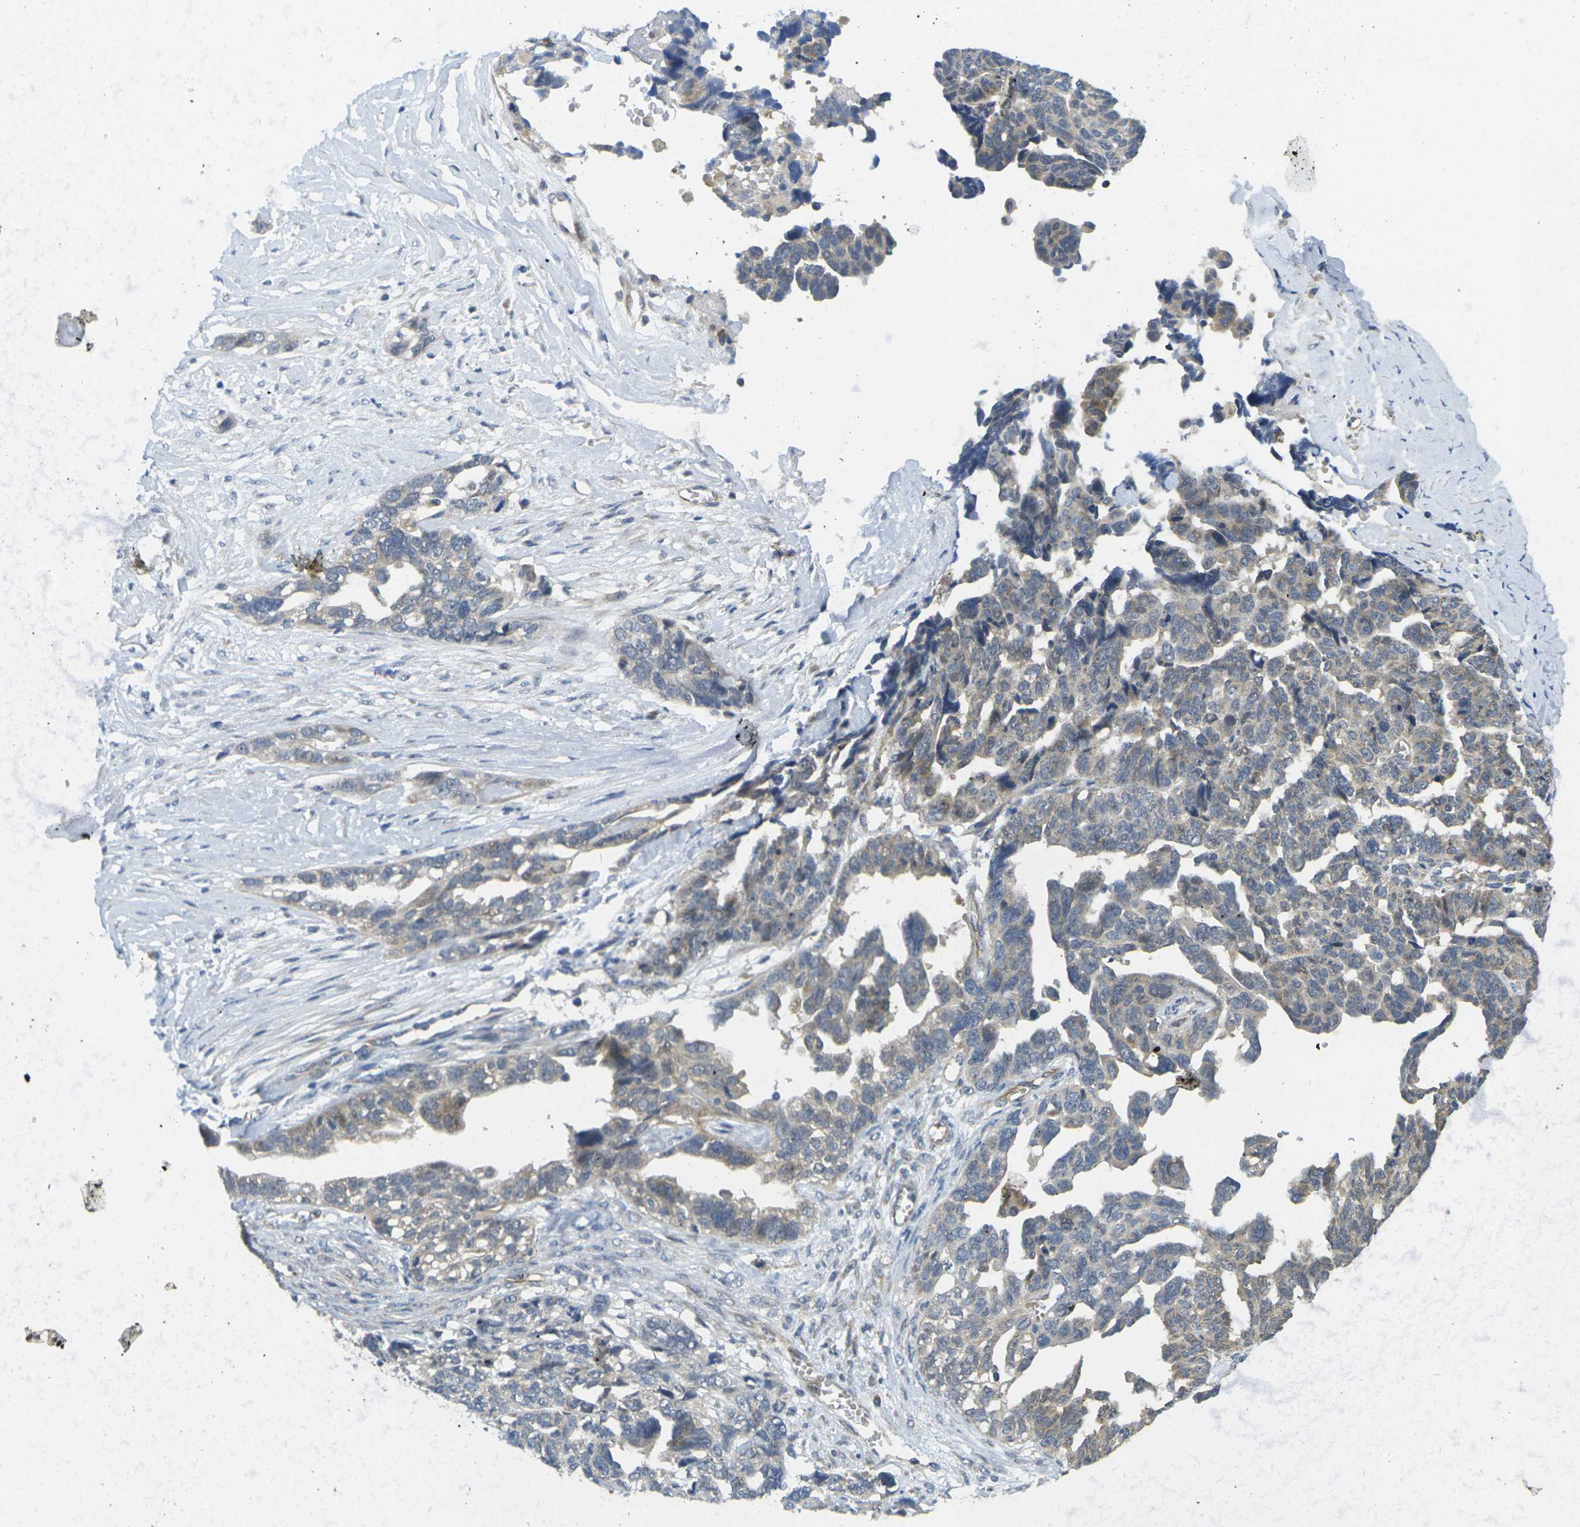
{"staining": {"intensity": "weak", "quantity": "25%-75%", "location": "cytoplasmic/membranous"}, "tissue": "ovarian cancer", "cell_type": "Tumor cells", "image_type": "cancer", "snomed": [{"axis": "morphology", "description": "Cystadenocarcinoma, serous, NOS"}, {"axis": "topography", "description": "Ovary"}], "caption": "The histopathology image reveals immunohistochemical staining of ovarian cancer. There is weak cytoplasmic/membranous expression is seen in approximately 25%-75% of tumor cells.", "gene": "MINAR2", "patient": {"sex": "female", "age": 79}}